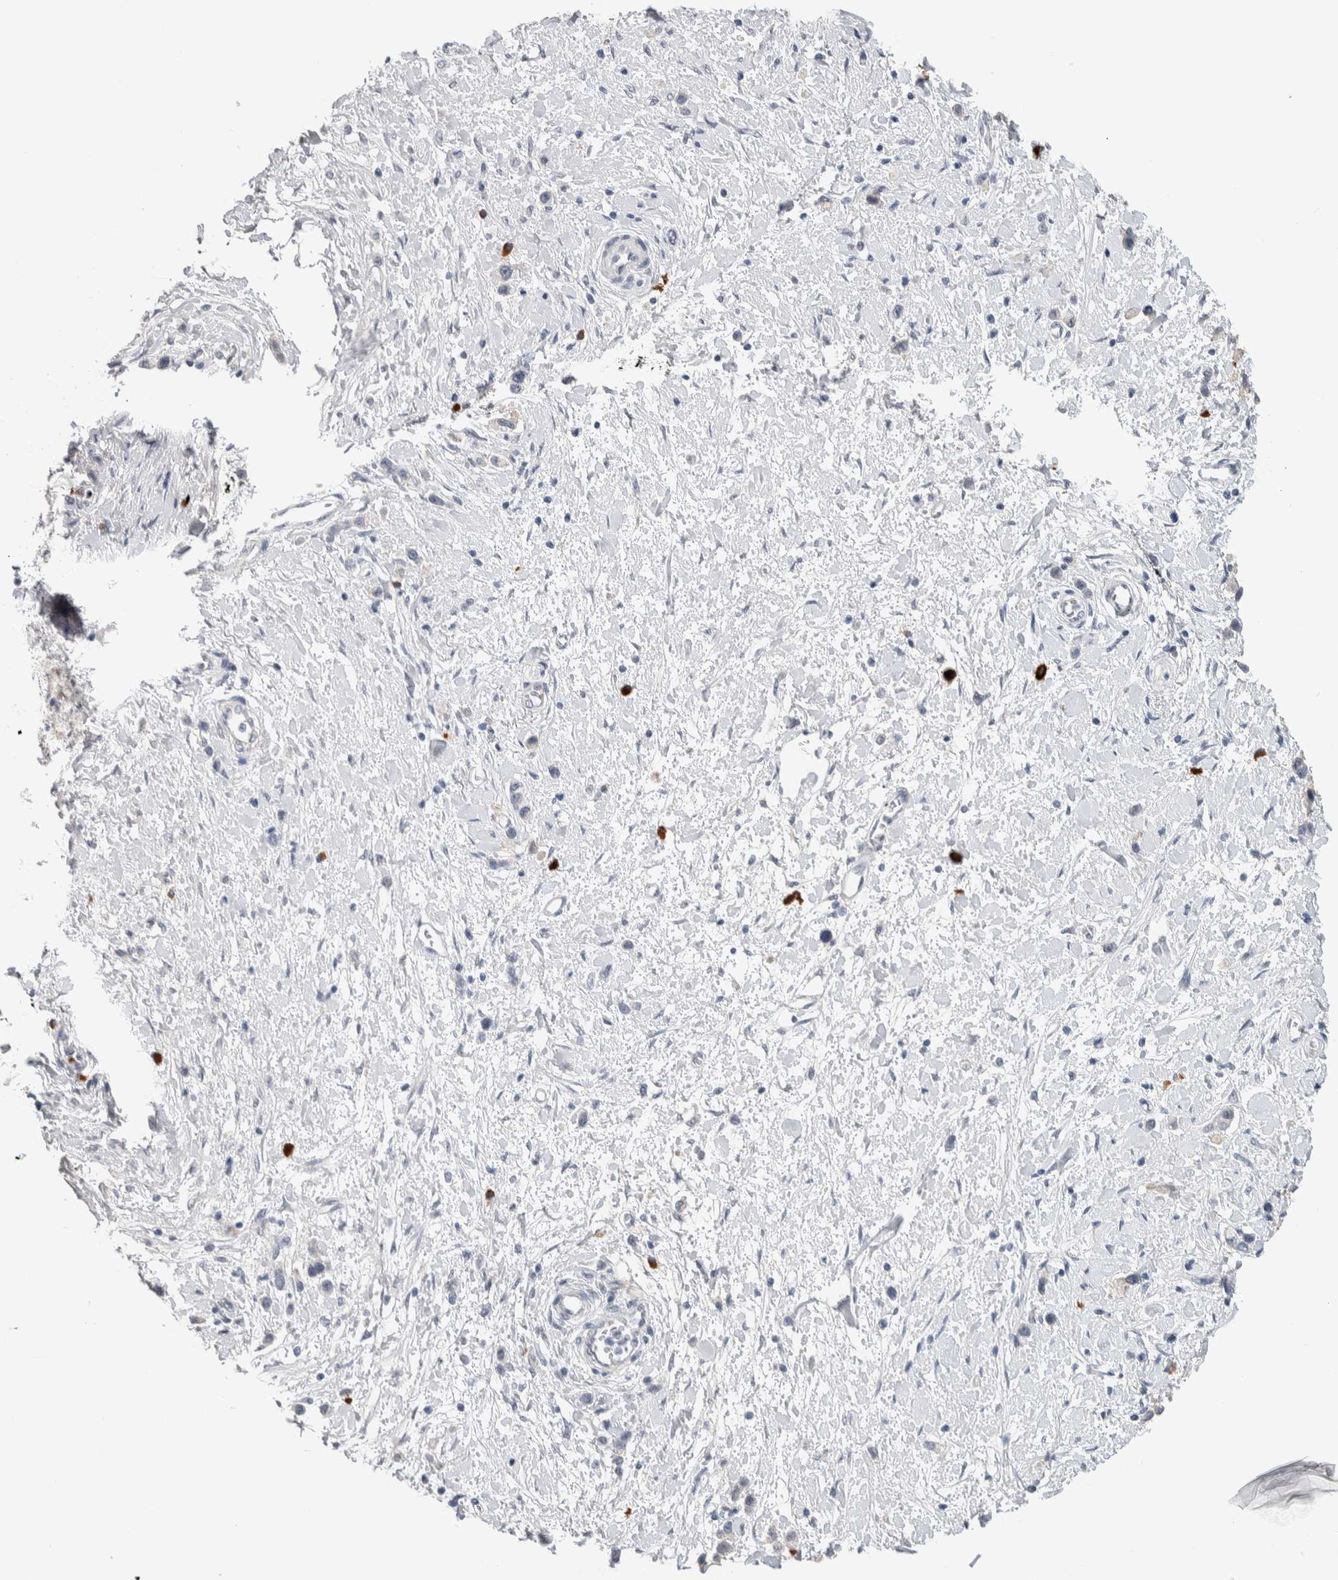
{"staining": {"intensity": "negative", "quantity": "none", "location": "none"}, "tissue": "stomach cancer", "cell_type": "Tumor cells", "image_type": "cancer", "snomed": [{"axis": "morphology", "description": "Adenocarcinoma, NOS"}, {"axis": "topography", "description": "Stomach"}], "caption": "An image of human stomach cancer is negative for staining in tumor cells. (DAB (3,3'-diaminobenzidine) immunohistochemistry (IHC) with hematoxylin counter stain).", "gene": "TMEM102", "patient": {"sex": "female", "age": 65}}